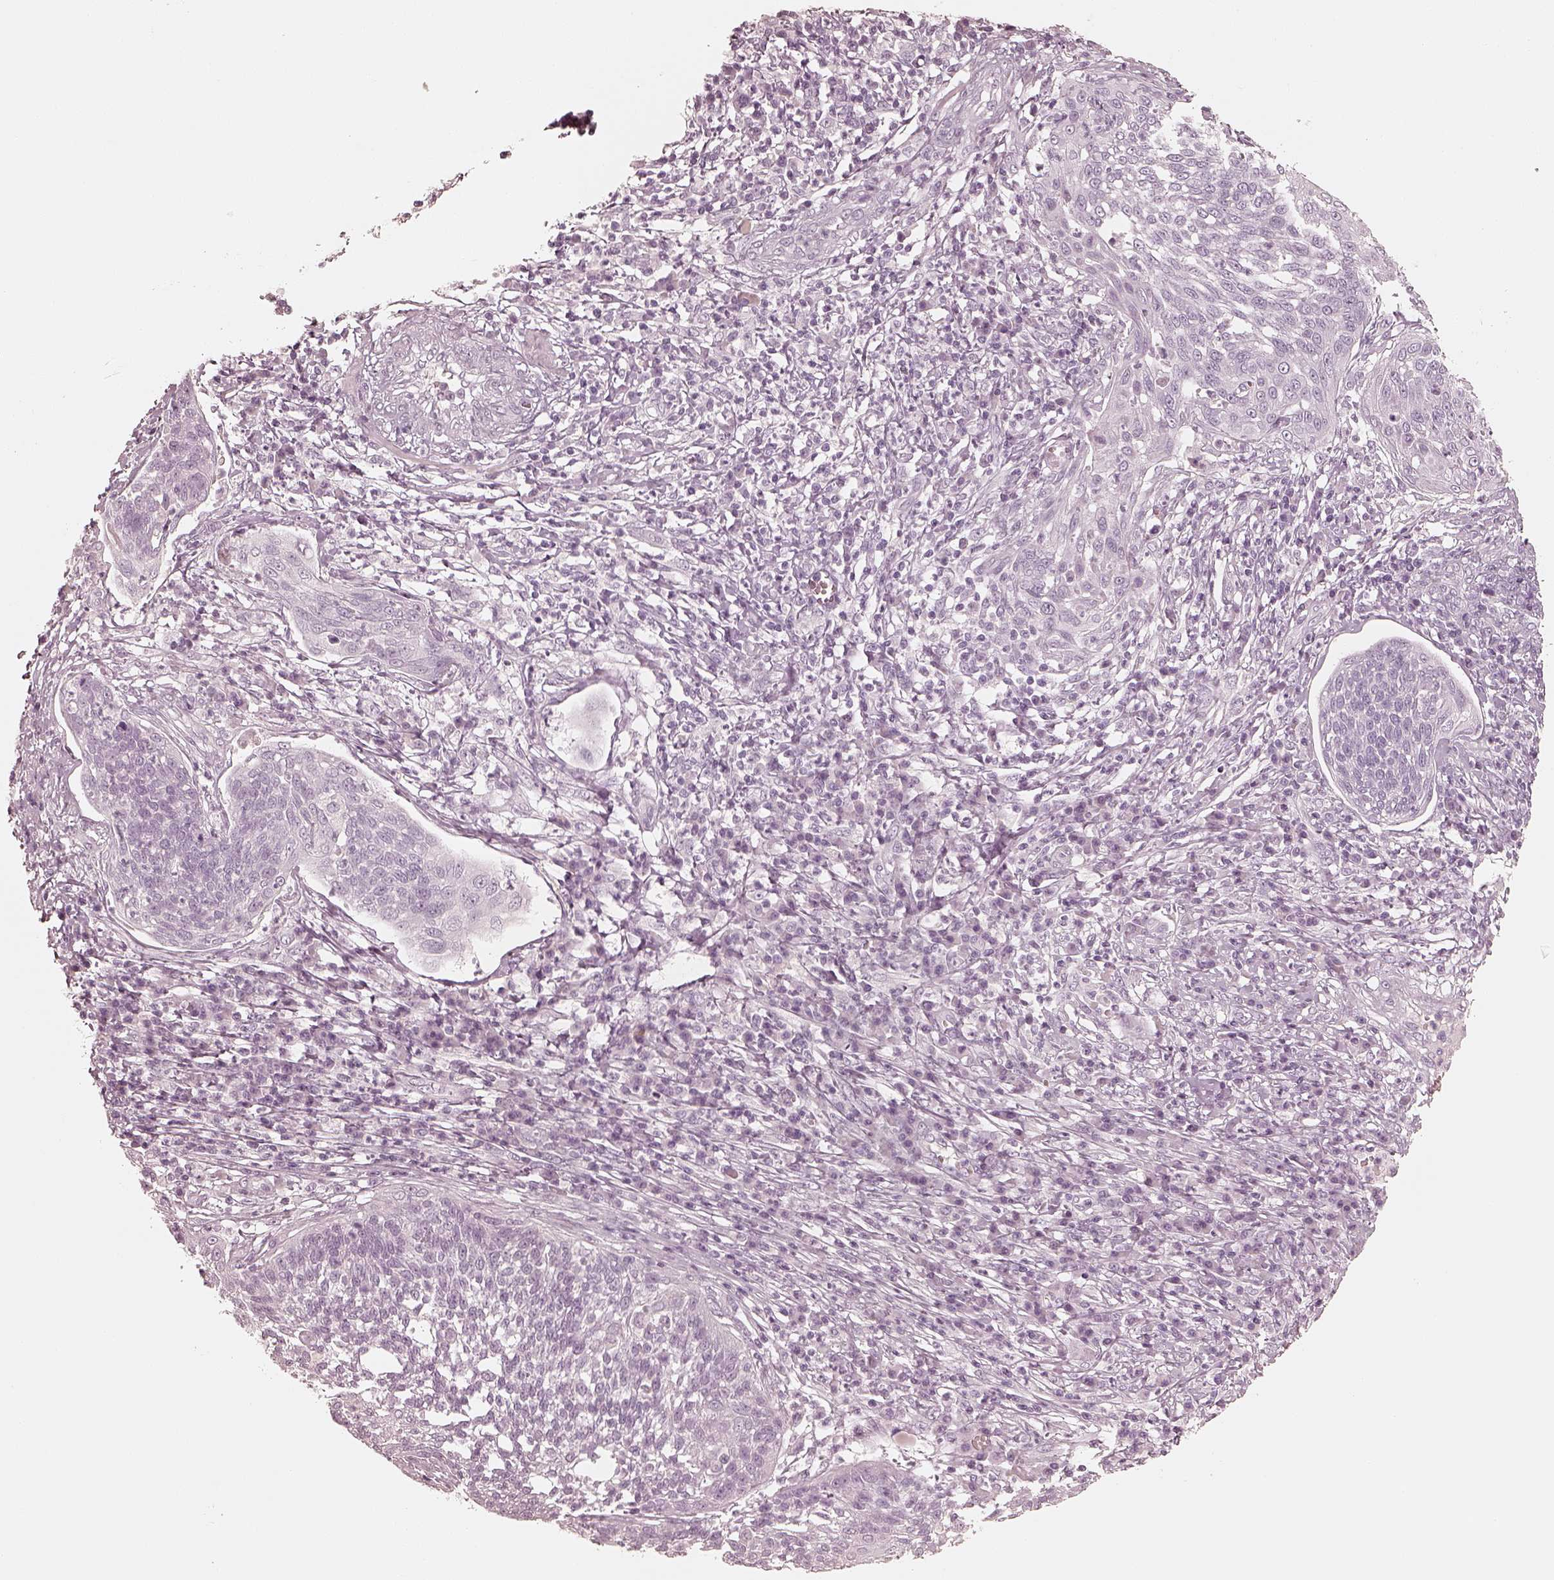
{"staining": {"intensity": "negative", "quantity": "none", "location": "none"}, "tissue": "cervical cancer", "cell_type": "Tumor cells", "image_type": "cancer", "snomed": [{"axis": "morphology", "description": "Squamous cell carcinoma, NOS"}, {"axis": "topography", "description": "Cervix"}], "caption": "Cervical cancer was stained to show a protein in brown. There is no significant staining in tumor cells.", "gene": "KRT82", "patient": {"sex": "female", "age": 34}}